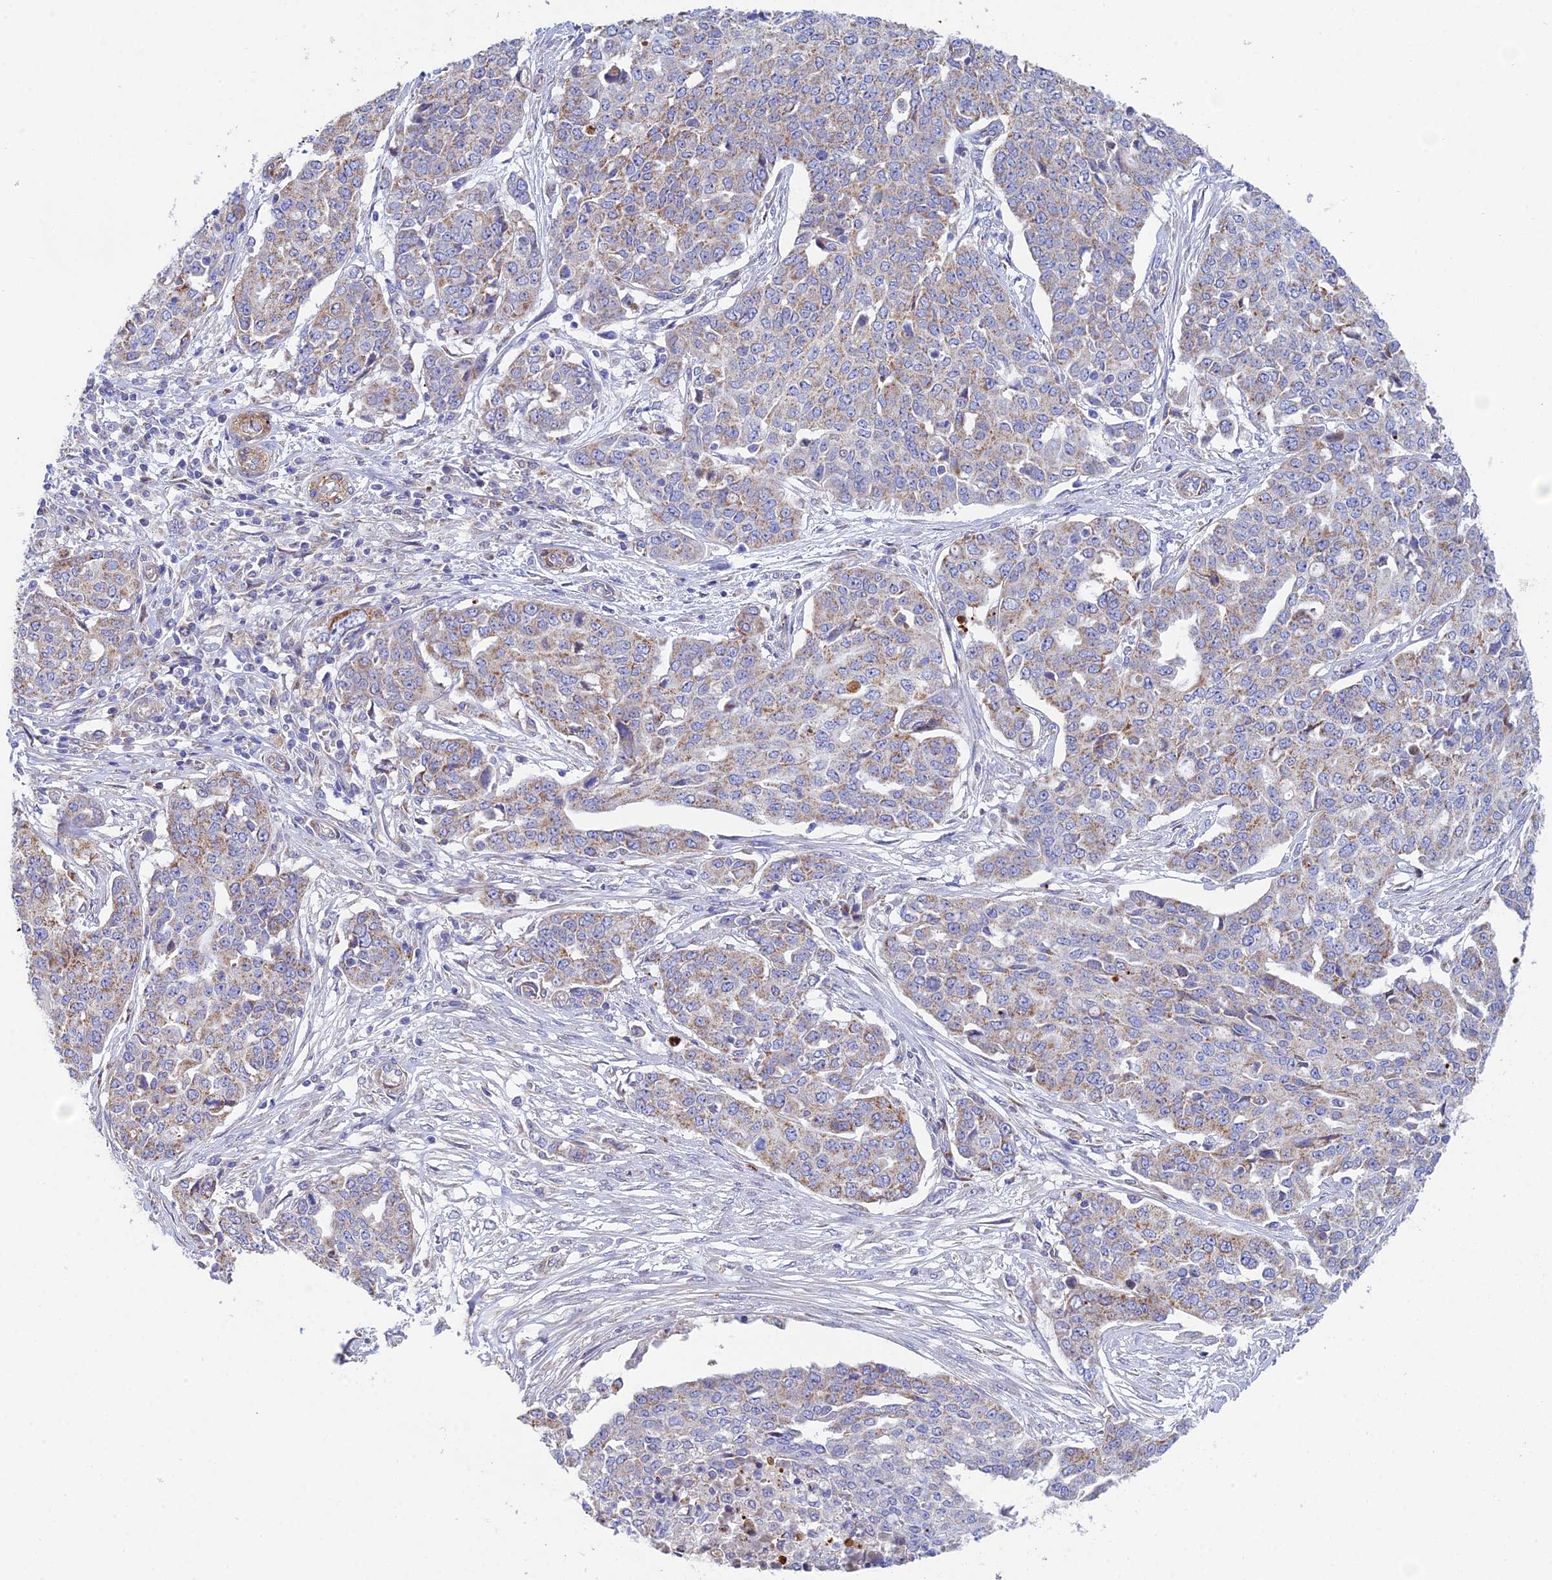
{"staining": {"intensity": "moderate", "quantity": "25%-75%", "location": "cytoplasmic/membranous"}, "tissue": "ovarian cancer", "cell_type": "Tumor cells", "image_type": "cancer", "snomed": [{"axis": "morphology", "description": "Cystadenocarcinoma, serous, NOS"}, {"axis": "topography", "description": "Soft tissue"}, {"axis": "topography", "description": "Ovary"}], "caption": "Tumor cells exhibit medium levels of moderate cytoplasmic/membranous positivity in approximately 25%-75% of cells in human ovarian cancer (serous cystadenocarcinoma).", "gene": "CSPG4", "patient": {"sex": "female", "age": 57}}